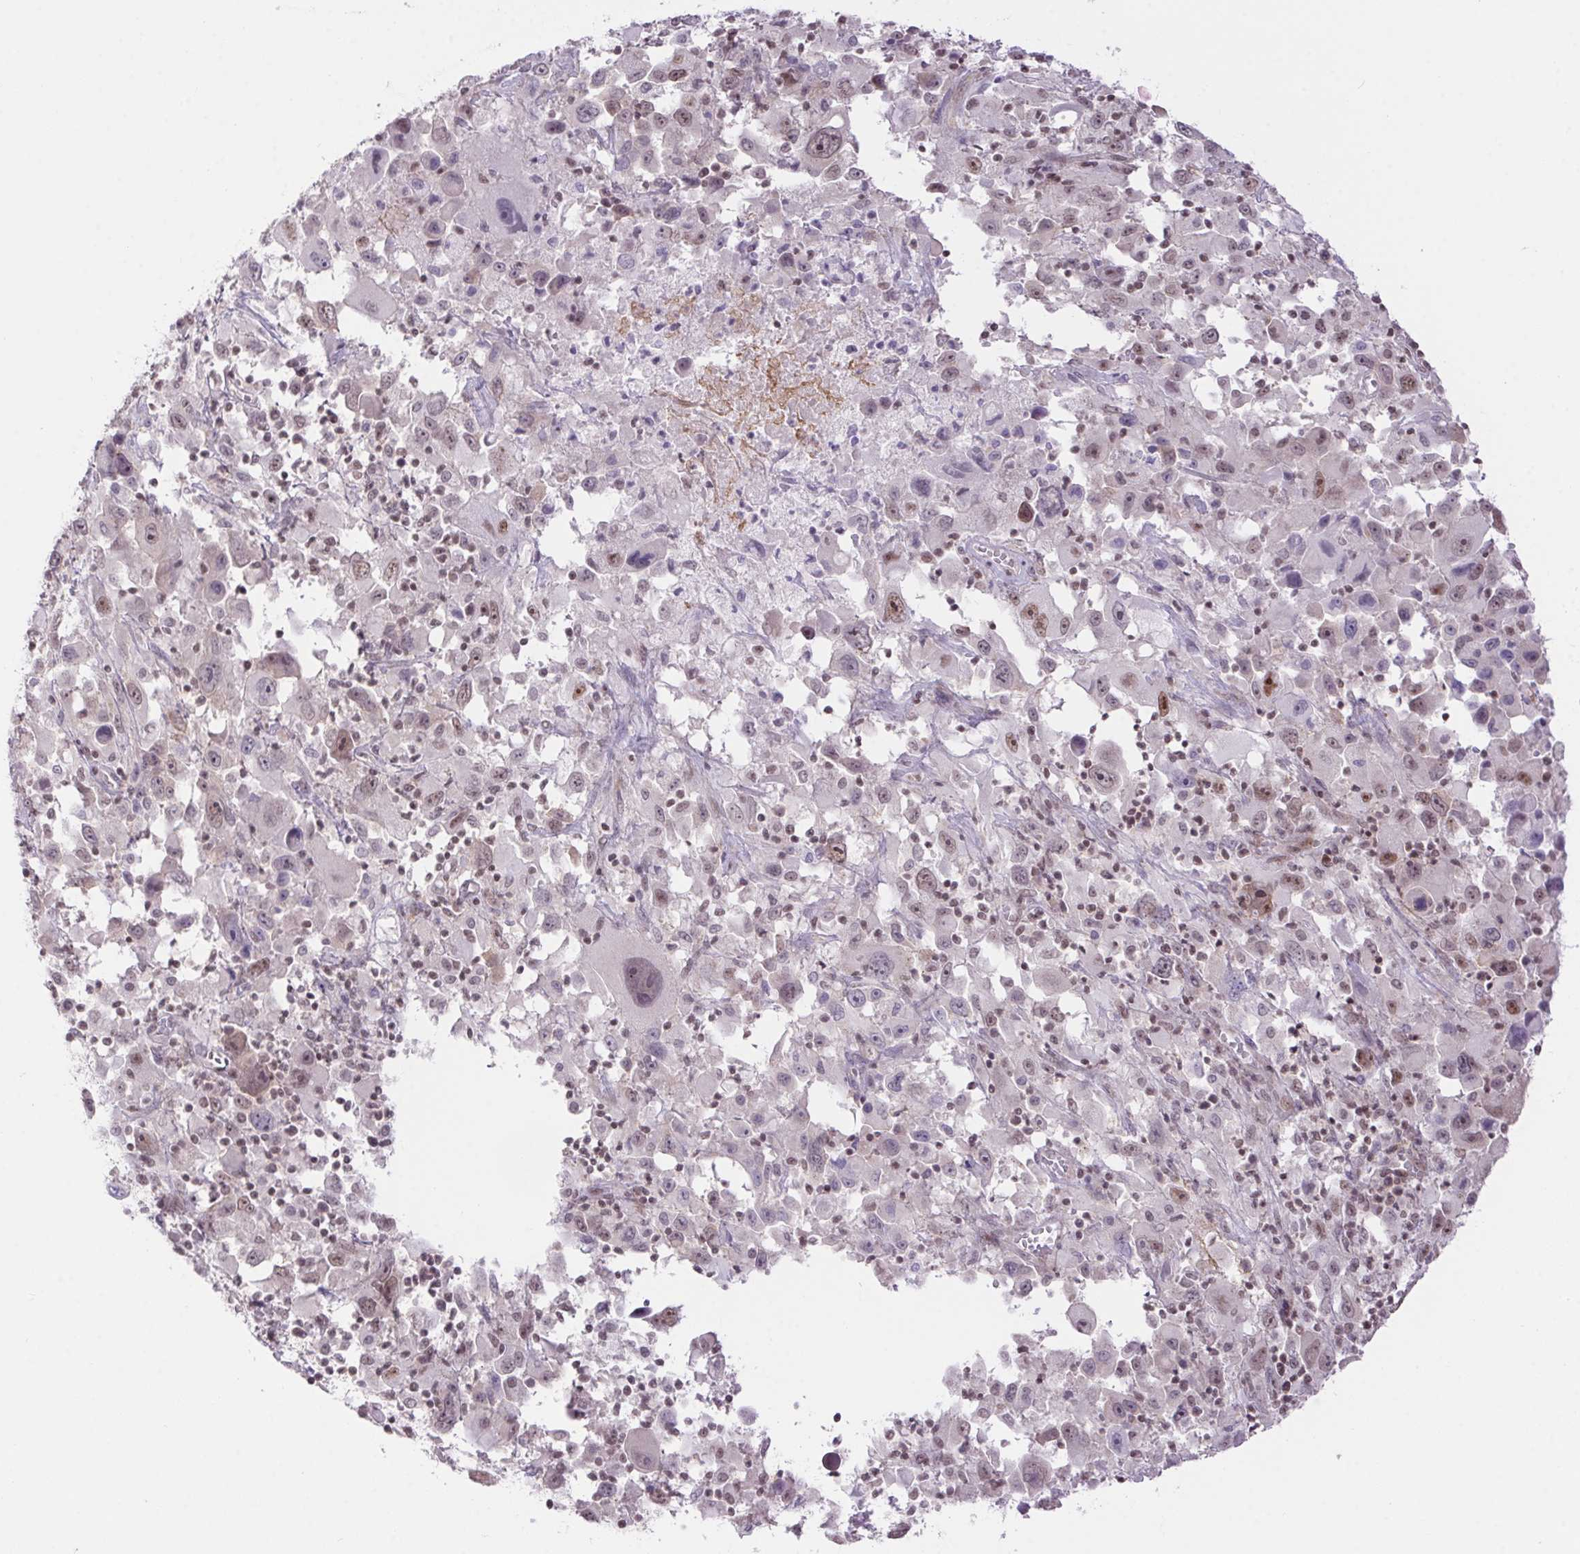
{"staining": {"intensity": "weak", "quantity": "25%-75%", "location": "nuclear"}, "tissue": "melanoma", "cell_type": "Tumor cells", "image_type": "cancer", "snomed": [{"axis": "morphology", "description": "Malignant melanoma, Metastatic site"}, {"axis": "topography", "description": "Soft tissue"}], "caption": "Protein staining exhibits weak nuclear staining in approximately 25%-75% of tumor cells in malignant melanoma (metastatic site).", "gene": "DDX17", "patient": {"sex": "male", "age": 50}}